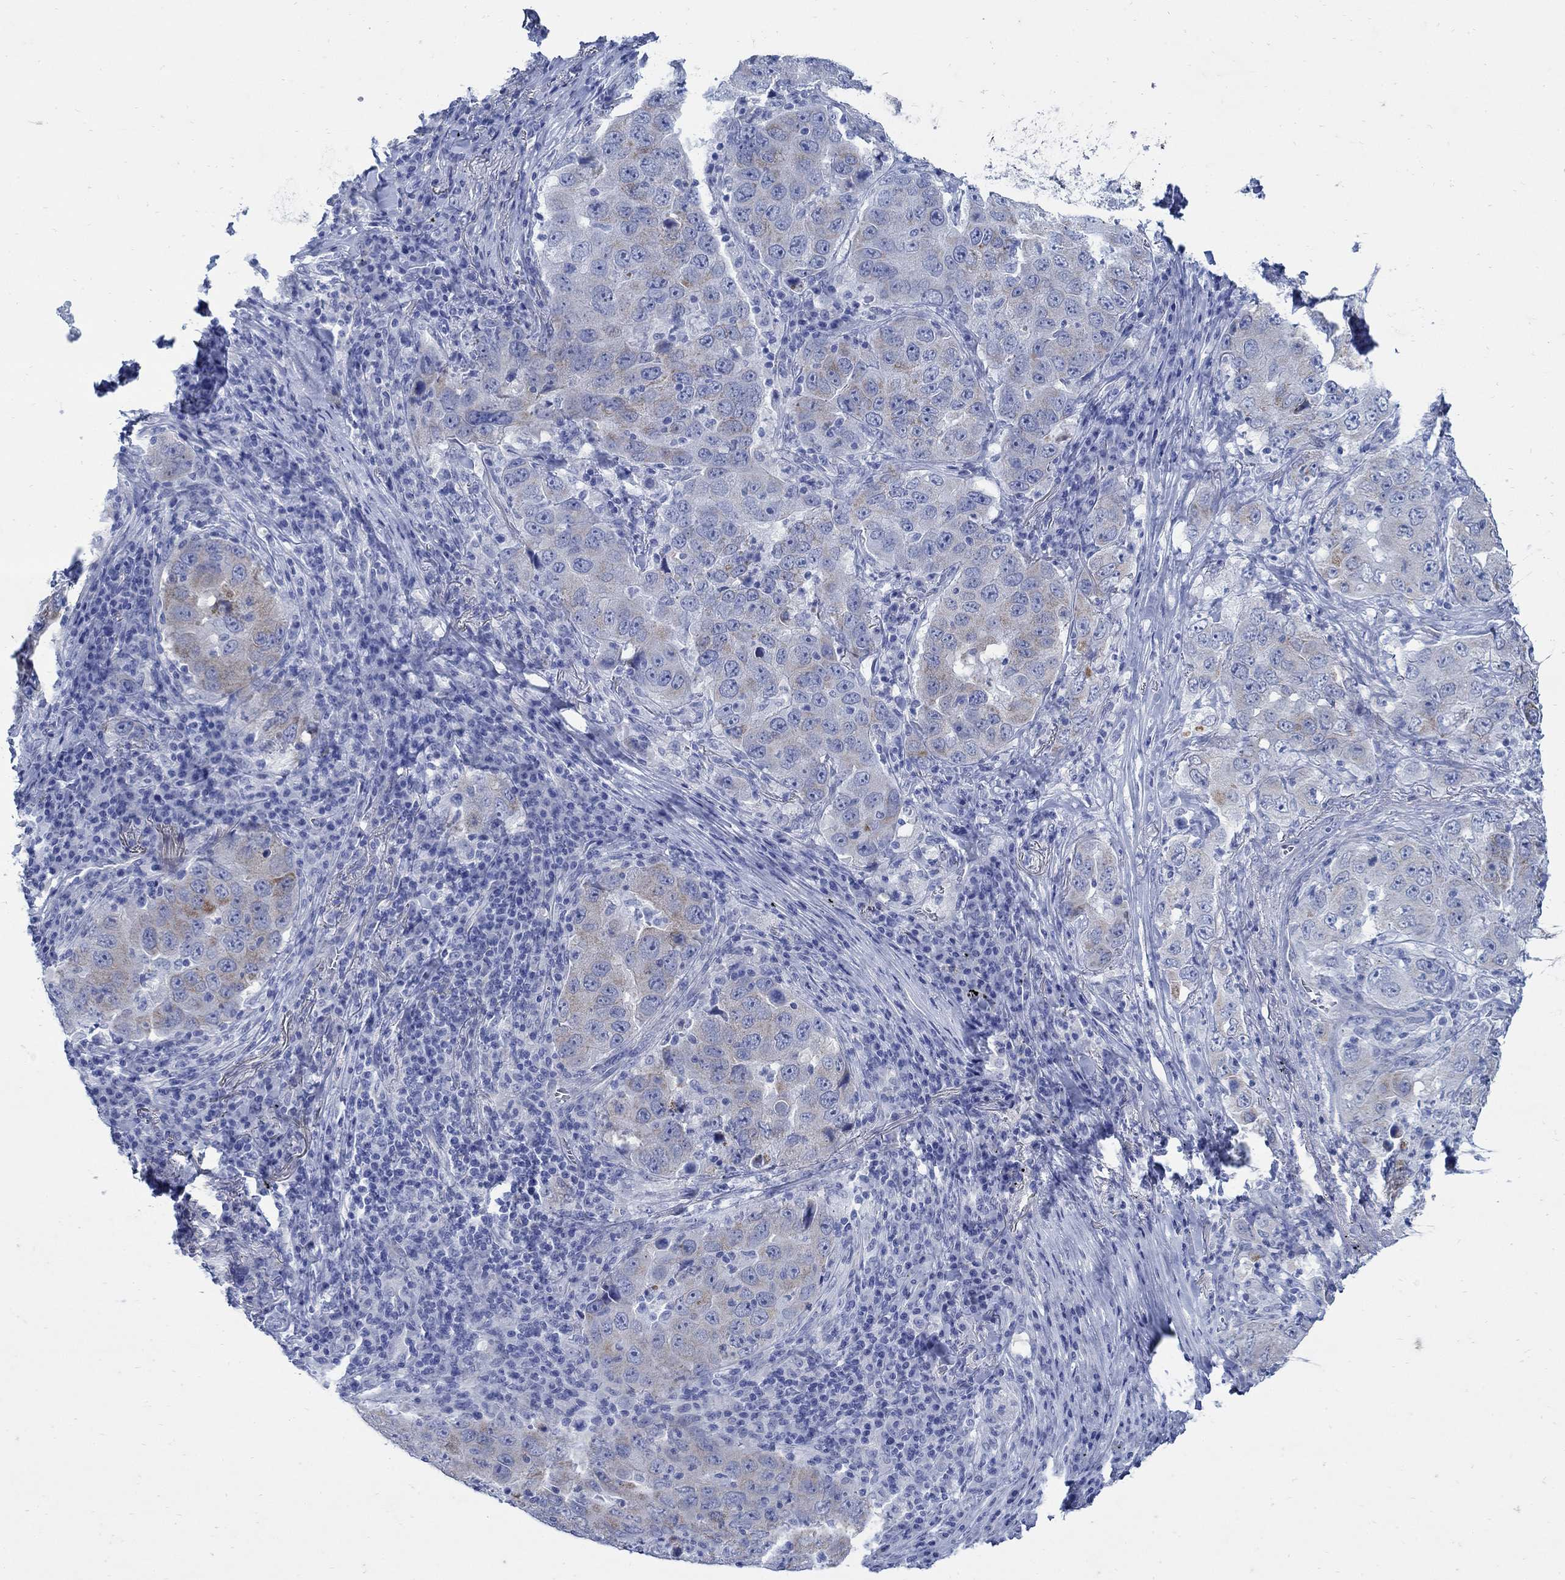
{"staining": {"intensity": "weak", "quantity": "<25%", "location": "cytoplasmic/membranous"}, "tissue": "lung cancer", "cell_type": "Tumor cells", "image_type": "cancer", "snomed": [{"axis": "morphology", "description": "Adenocarcinoma, NOS"}, {"axis": "topography", "description": "Lung"}], "caption": "This is an IHC histopathology image of human lung cancer (adenocarcinoma). There is no staining in tumor cells.", "gene": "ZDHHC14", "patient": {"sex": "male", "age": 73}}